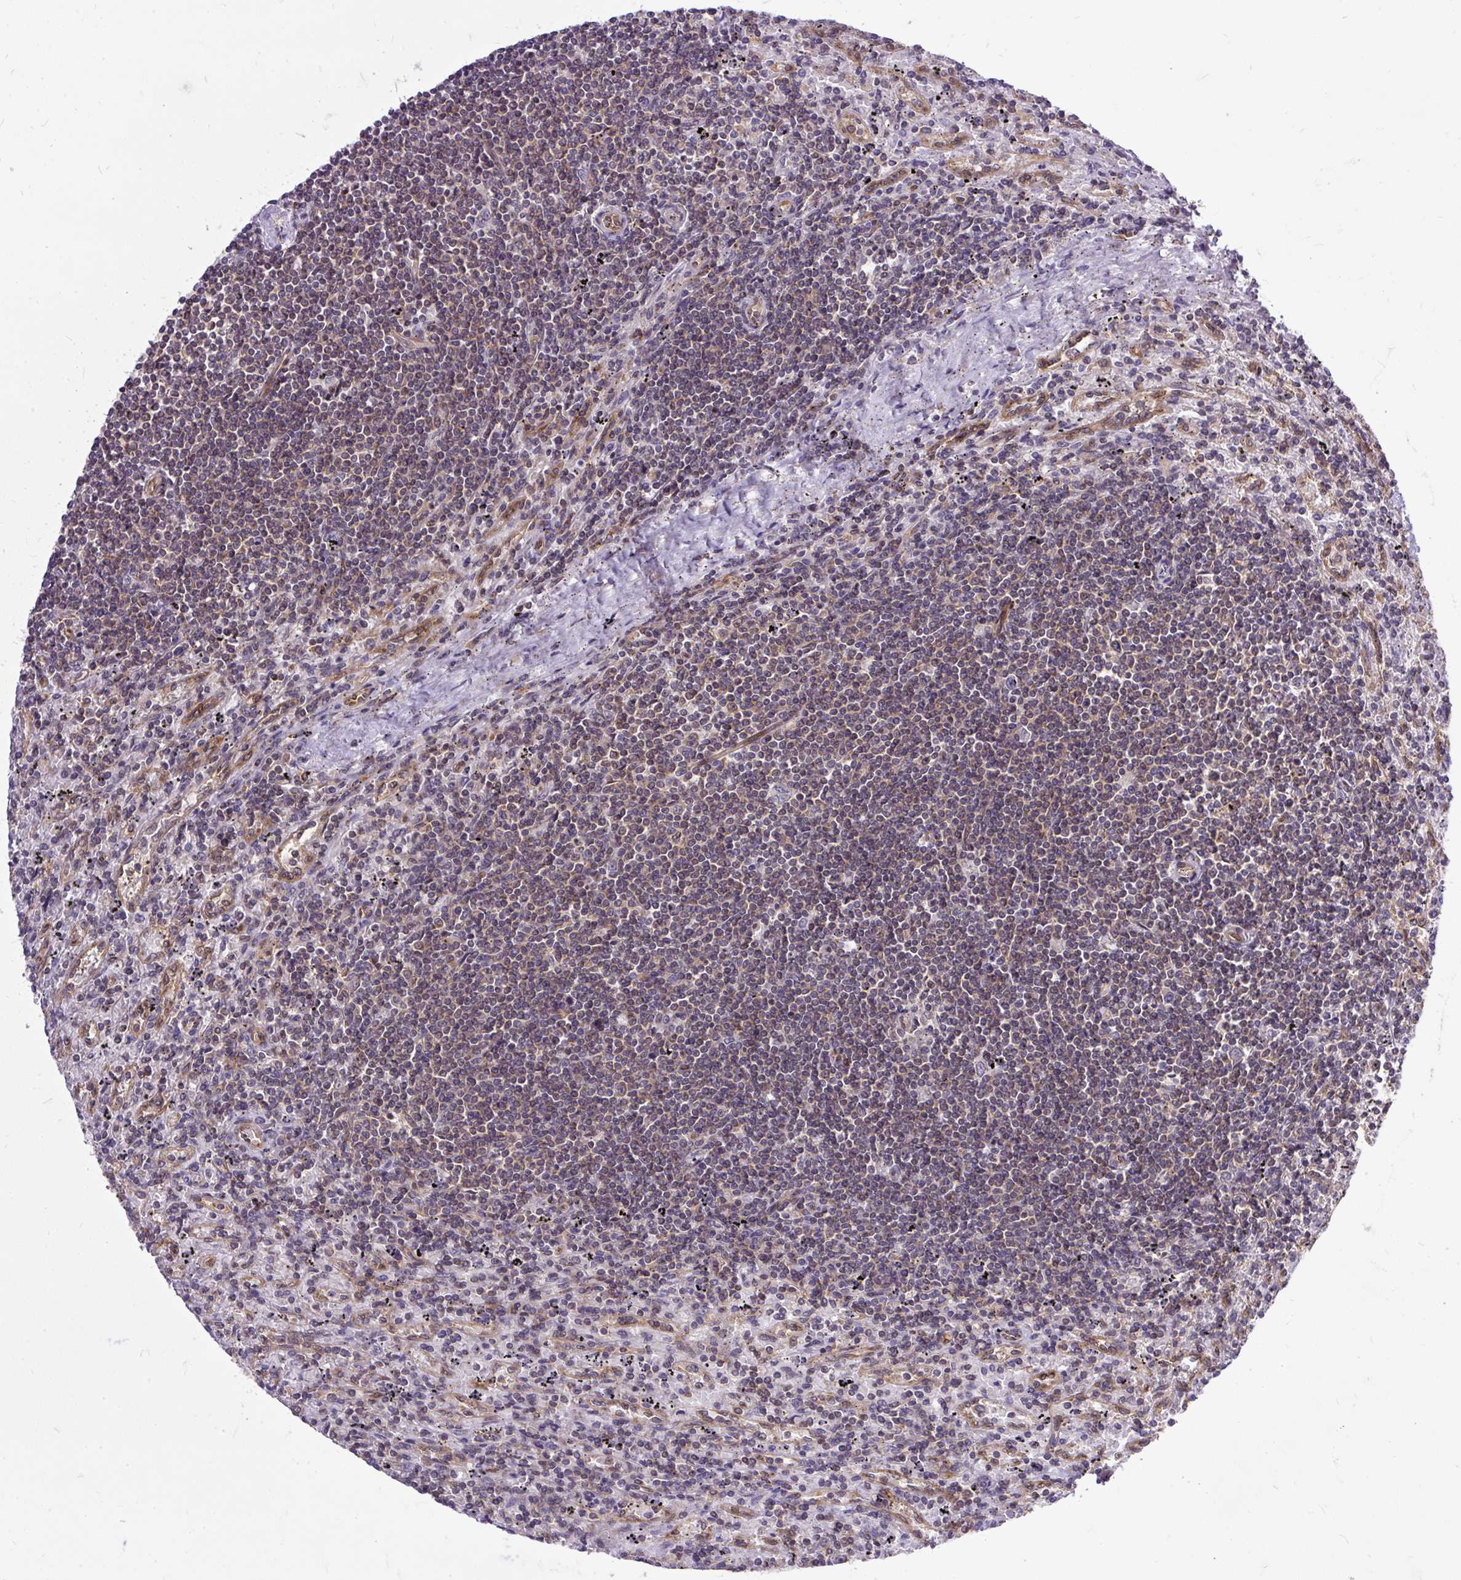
{"staining": {"intensity": "negative", "quantity": "none", "location": "none"}, "tissue": "lymphoma", "cell_type": "Tumor cells", "image_type": "cancer", "snomed": [{"axis": "morphology", "description": "Malignant lymphoma, non-Hodgkin's type, Low grade"}, {"axis": "topography", "description": "Spleen"}], "caption": "There is no significant staining in tumor cells of lymphoma. The staining was performed using DAB to visualize the protein expression in brown, while the nuclei were stained in blue with hematoxylin (Magnification: 20x).", "gene": "TRIM17", "patient": {"sex": "male", "age": 76}}